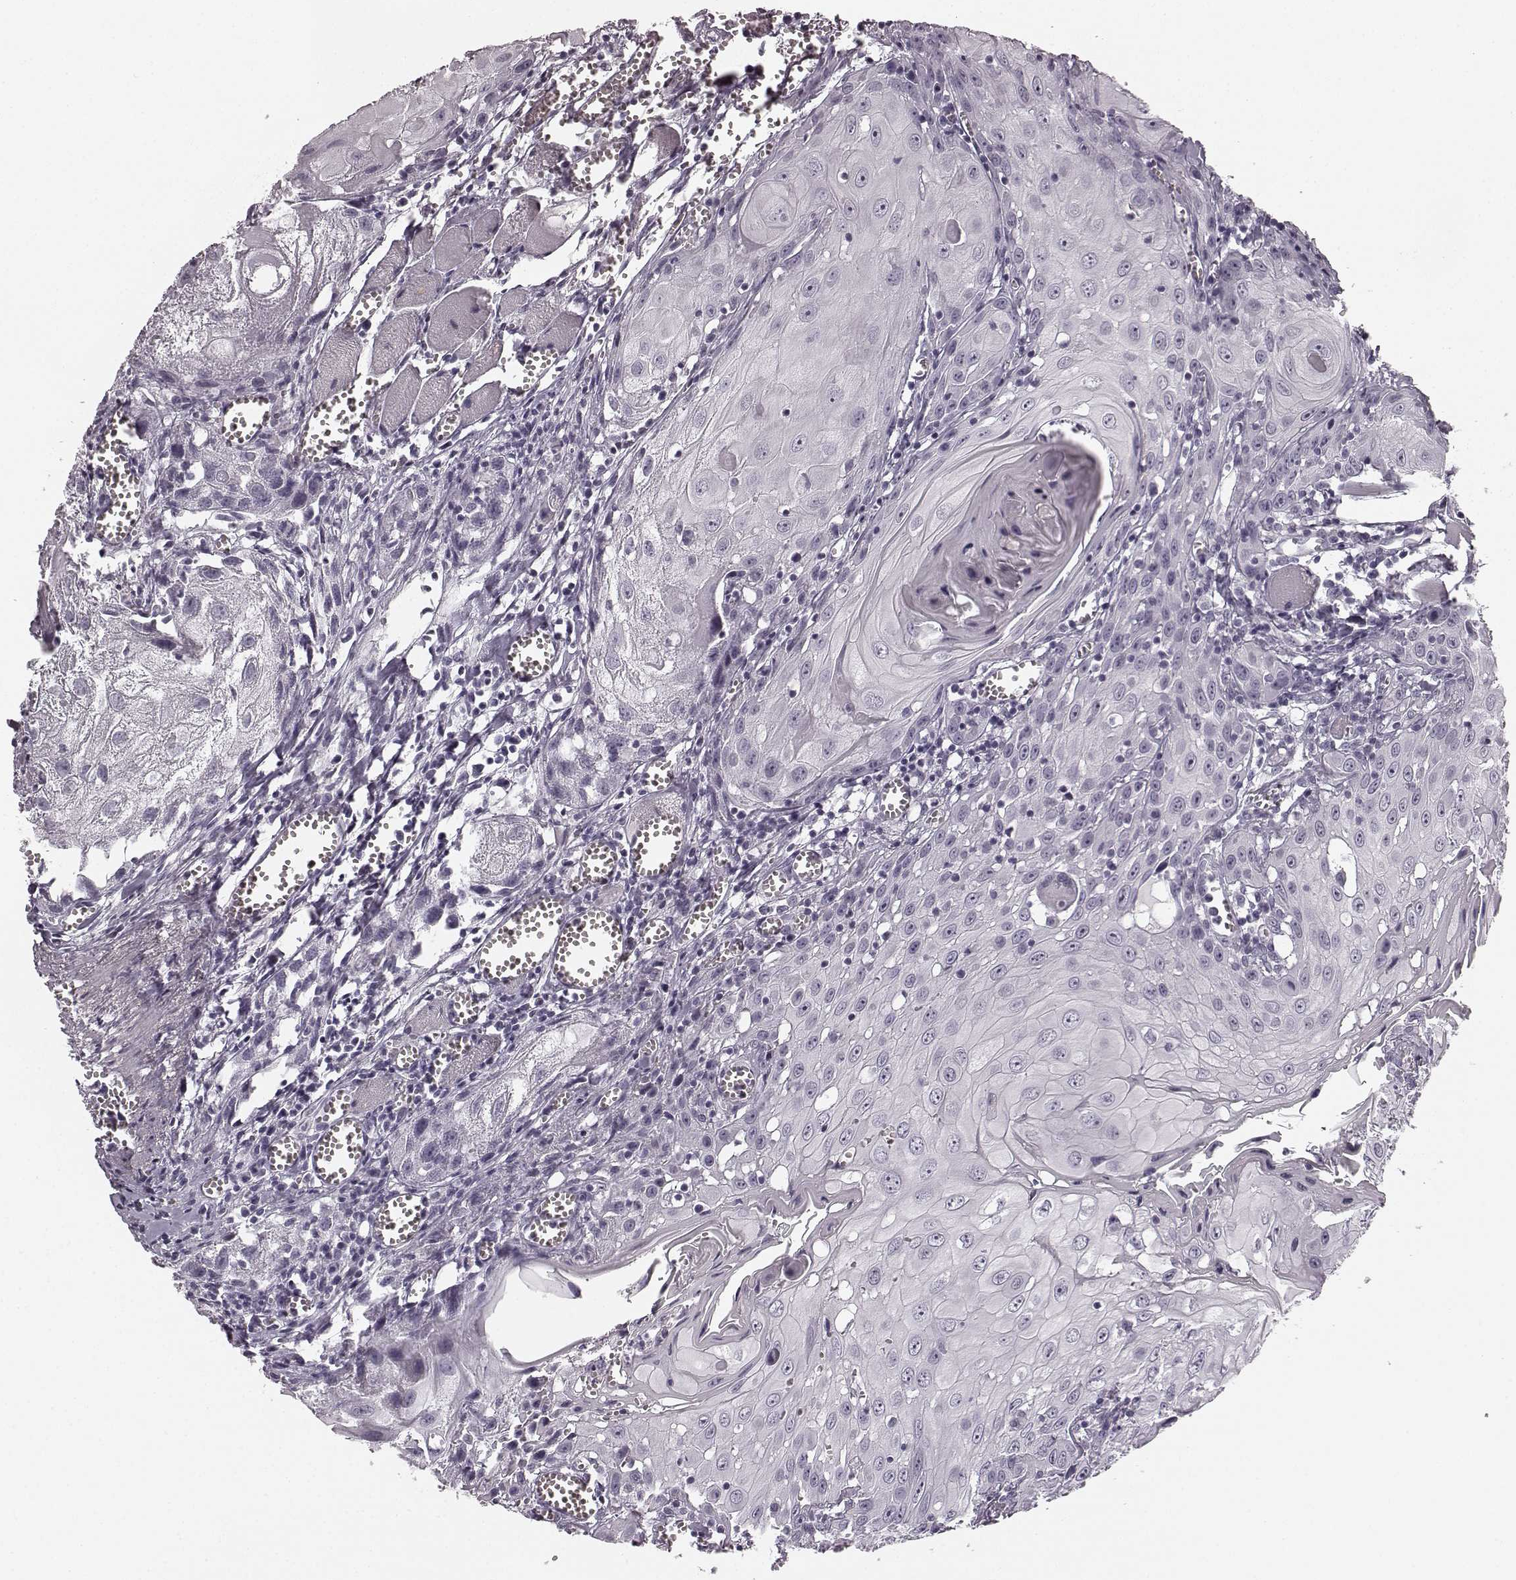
{"staining": {"intensity": "negative", "quantity": "none", "location": "none"}, "tissue": "head and neck cancer", "cell_type": "Tumor cells", "image_type": "cancer", "snomed": [{"axis": "morphology", "description": "Squamous cell carcinoma, NOS"}, {"axis": "topography", "description": "Head-Neck"}], "caption": "This is an IHC micrograph of human head and neck cancer. There is no positivity in tumor cells.", "gene": "TMPRSS15", "patient": {"sex": "female", "age": 80}}